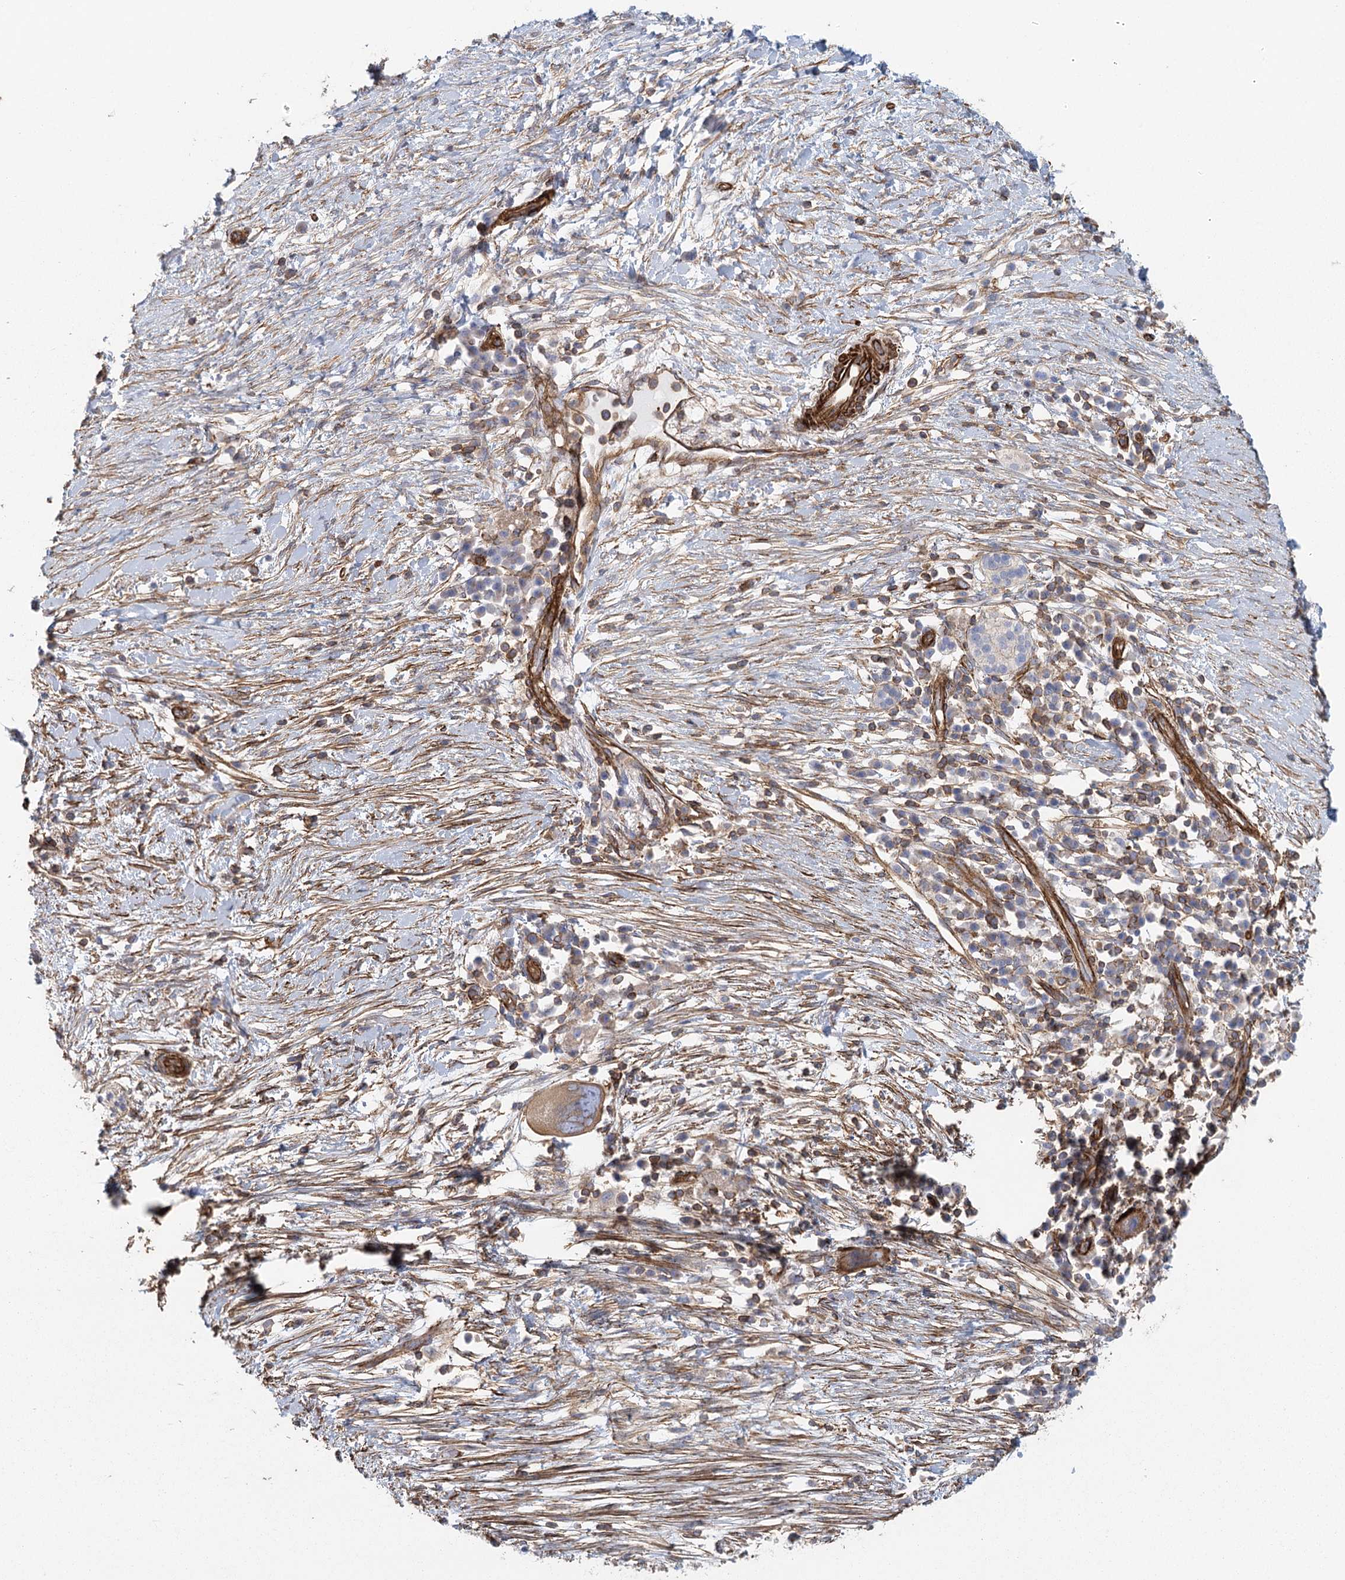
{"staining": {"intensity": "moderate", "quantity": ">75%", "location": "cytoplasmic/membranous"}, "tissue": "pancreatic cancer", "cell_type": "Tumor cells", "image_type": "cancer", "snomed": [{"axis": "morphology", "description": "Adenocarcinoma, NOS"}, {"axis": "topography", "description": "Pancreas"}], "caption": "Adenocarcinoma (pancreatic) was stained to show a protein in brown. There is medium levels of moderate cytoplasmic/membranous staining in about >75% of tumor cells.", "gene": "IFT46", "patient": {"sex": "male", "age": 68}}